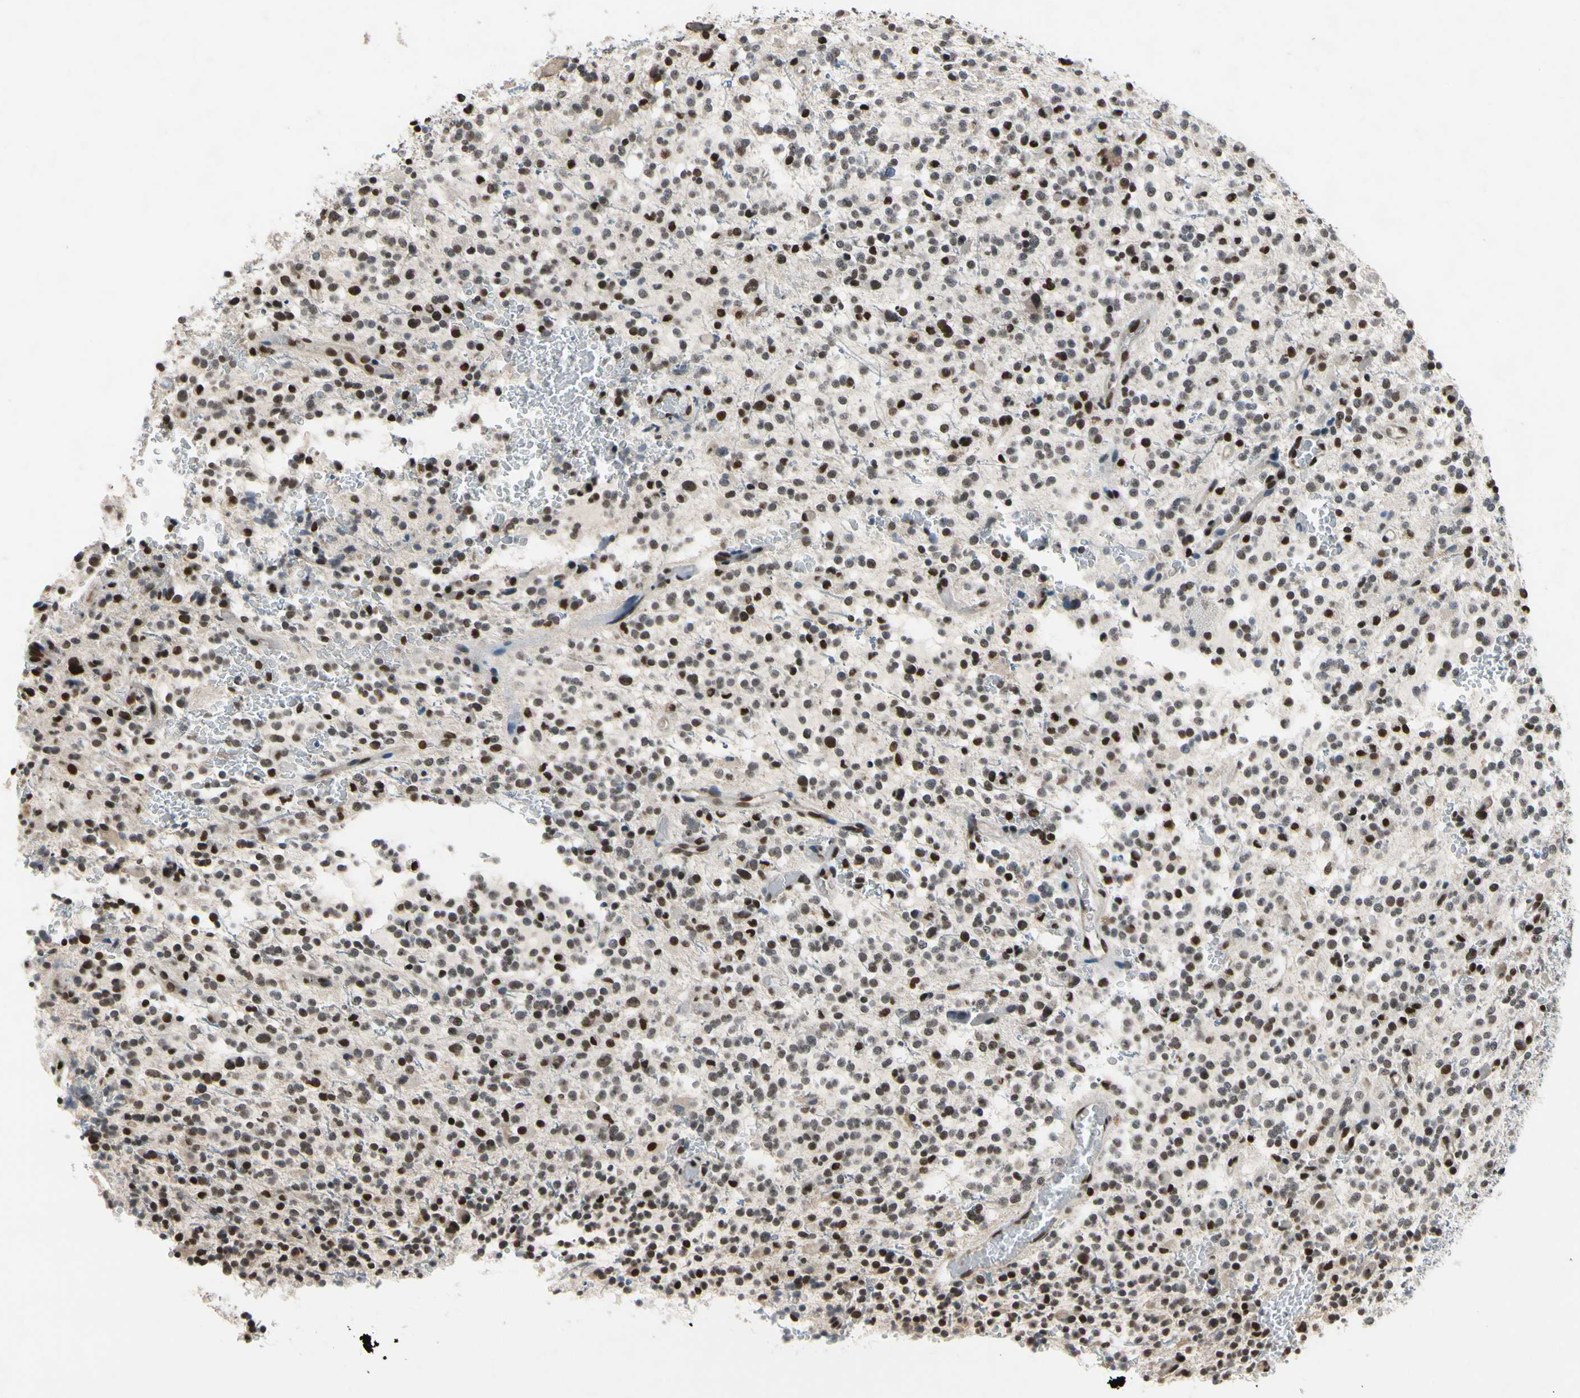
{"staining": {"intensity": "strong", "quantity": "25%-75%", "location": "nuclear"}, "tissue": "glioma", "cell_type": "Tumor cells", "image_type": "cancer", "snomed": [{"axis": "morphology", "description": "Glioma, malignant, High grade"}, {"axis": "topography", "description": "Brain"}], "caption": "Glioma tissue exhibits strong nuclear expression in approximately 25%-75% of tumor cells, visualized by immunohistochemistry.", "gene": "RECQL", "patient": {"sex": "male", "age": 48}}